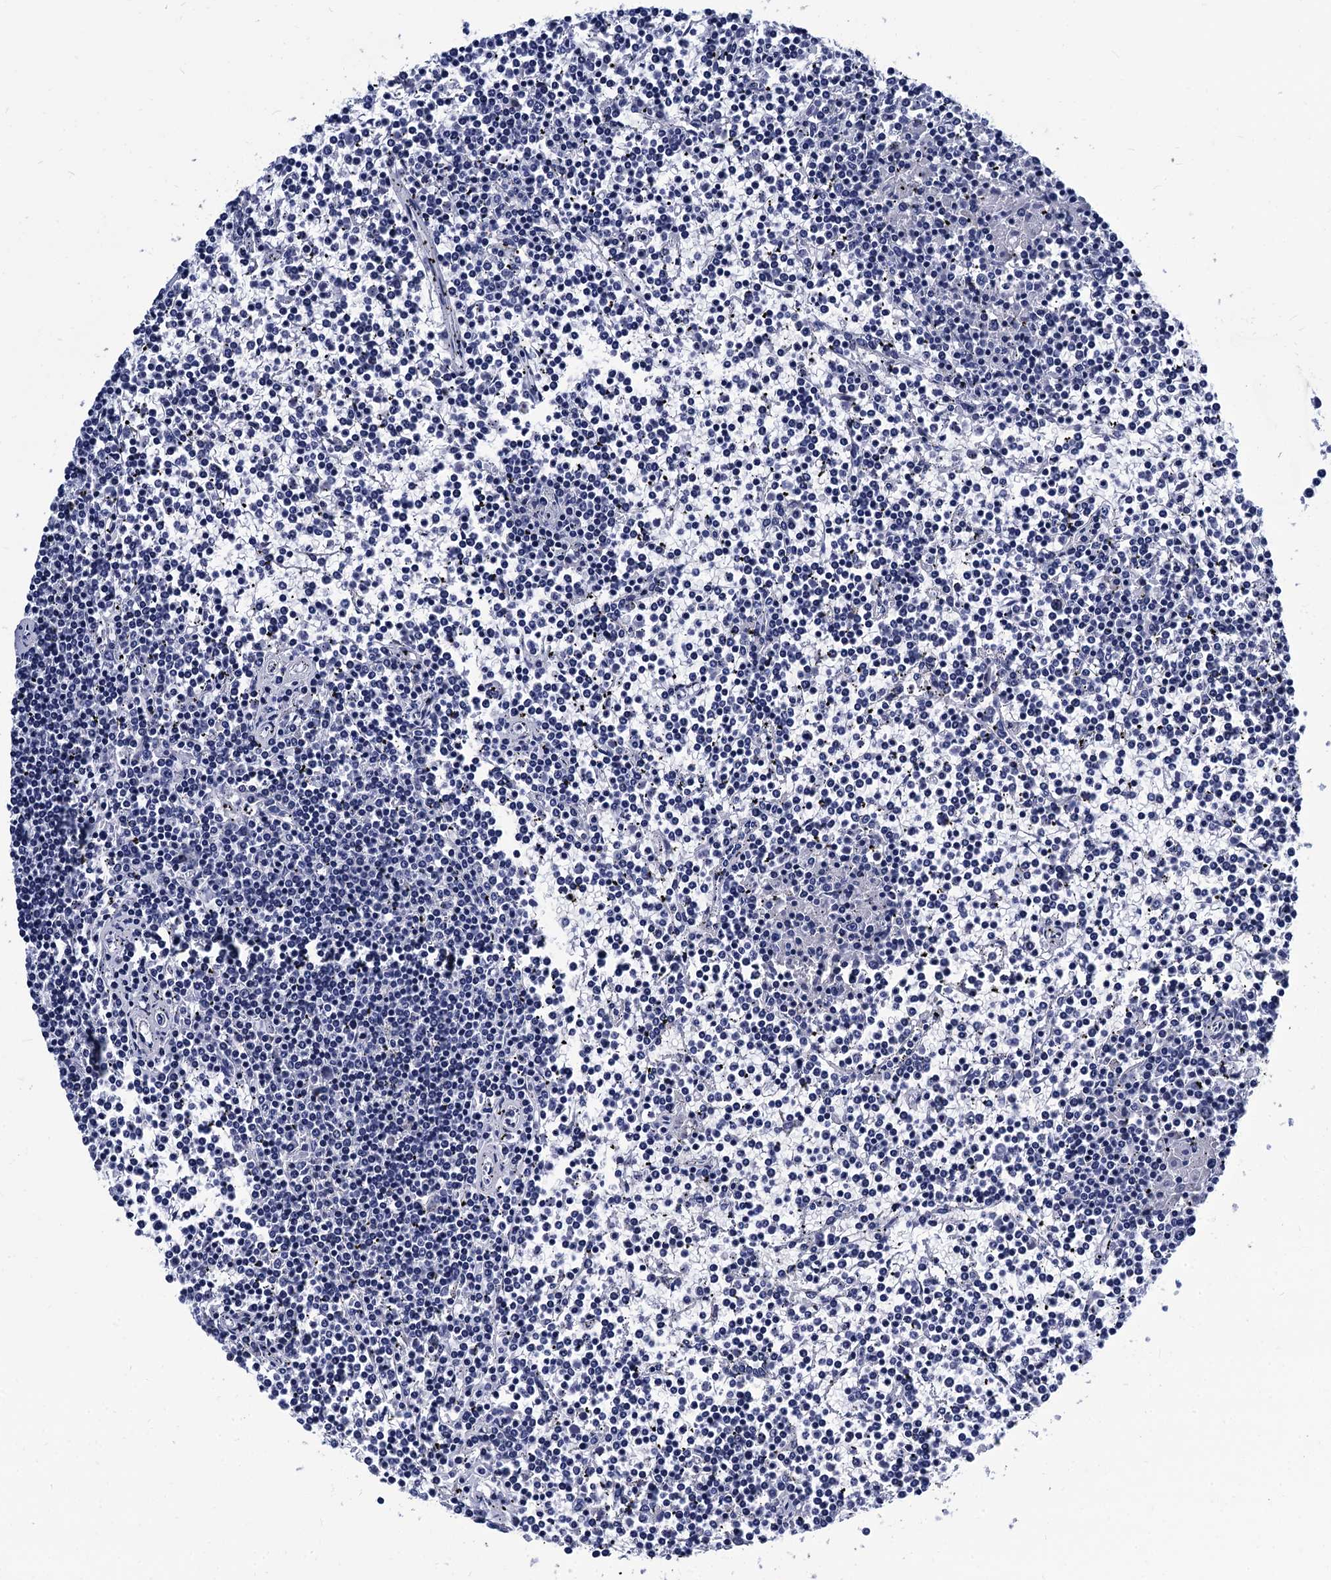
{"staining": {"intensity": "negative", "quantity": "none", "location": "none"}, "tissue": "lymphoma", "cell_type": "Tumor cells", "image_type": "cancer", "snomed": [{"axis": "morphology", "description": "Malignant lymphoma, non-Hodgkin's type, Low grade"}, {"axis": "topography", "description": "Spleen"}], "caption": "An IHC photomicrograph of lymphoma is shown. There is no staining in tumor cells of lymphoma.", "gene": "LRRC30", "patient": {"sex": "female", "age": 19}}